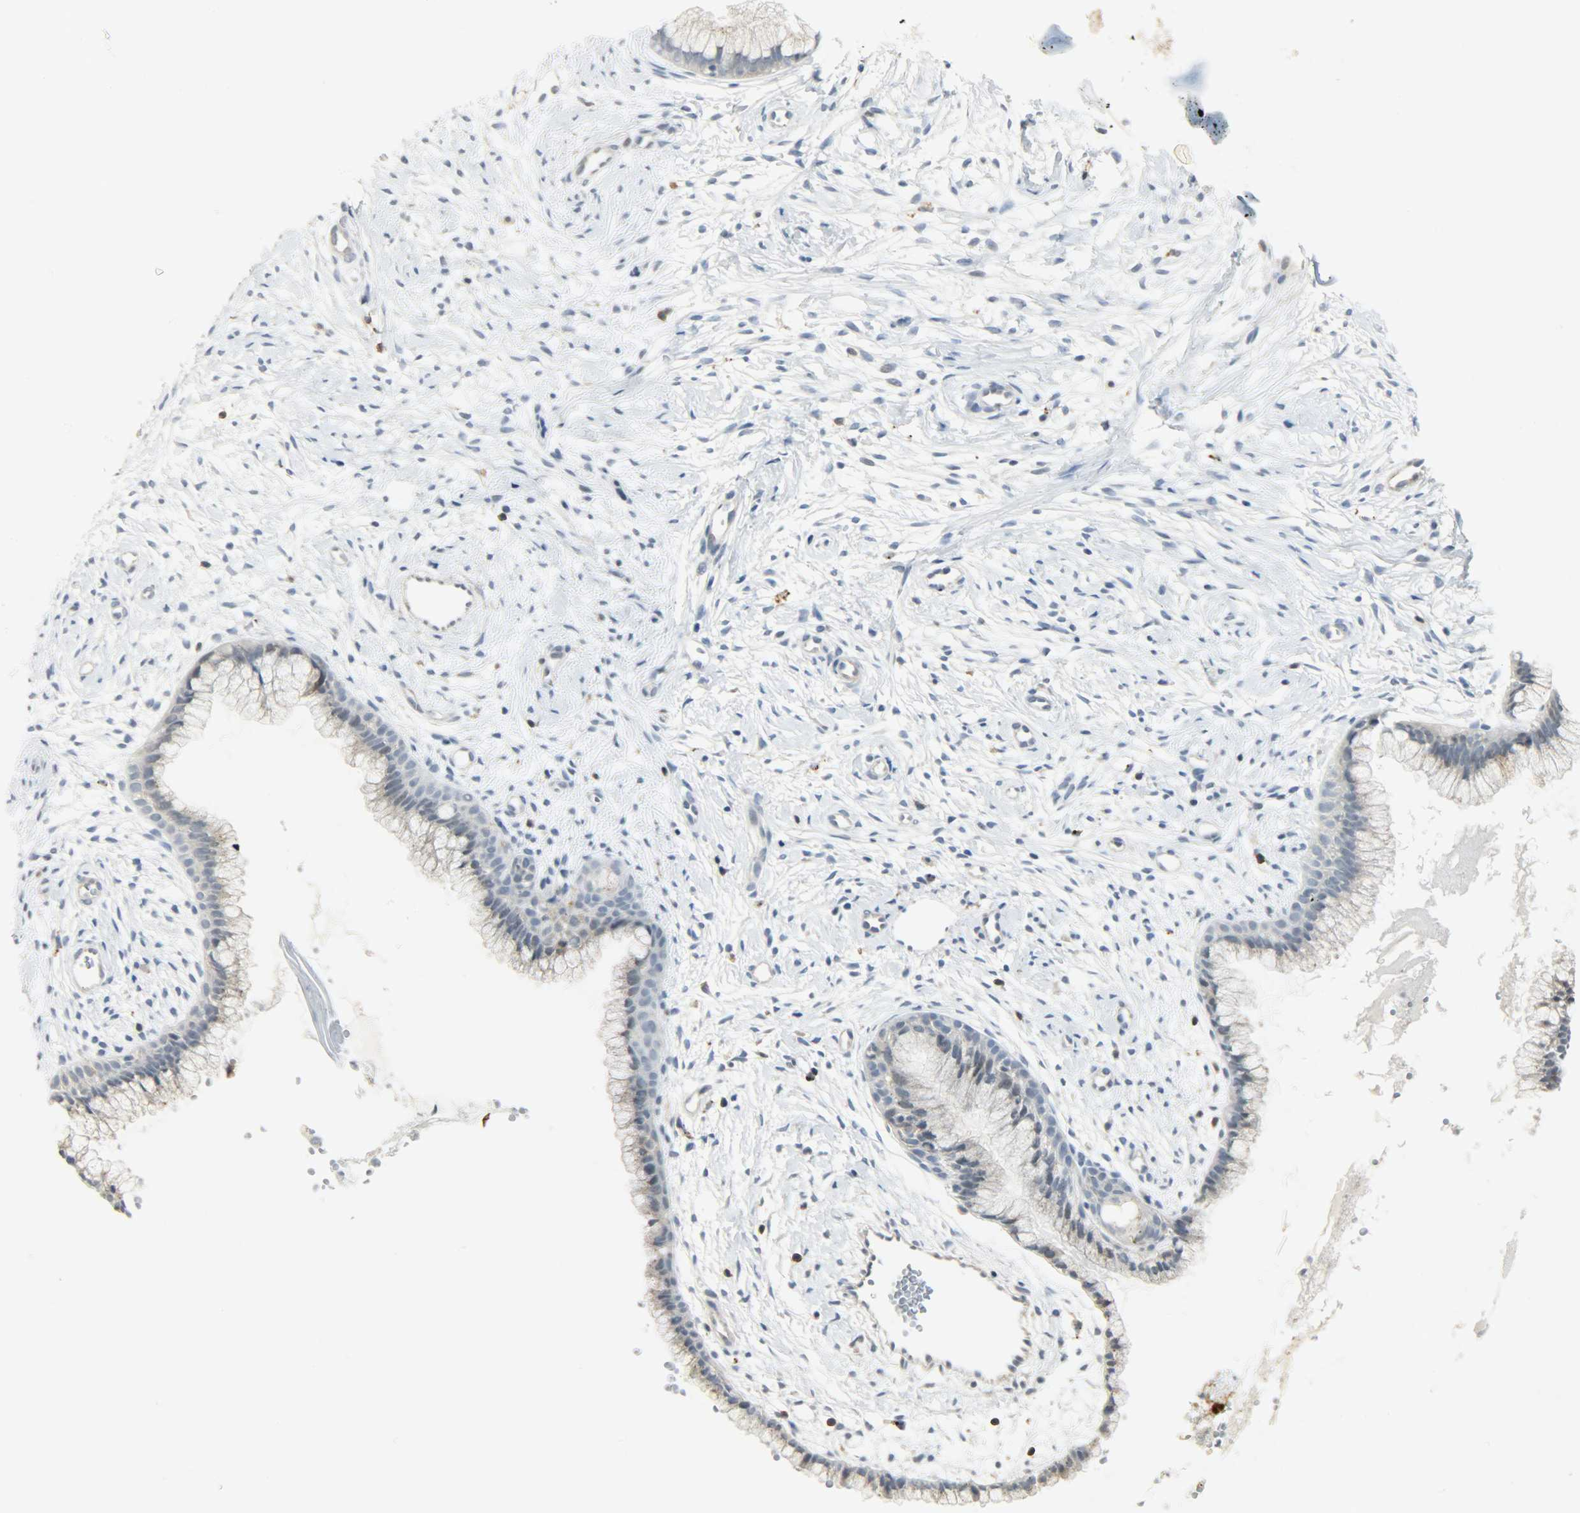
{"staining": {"intensity": "weak", "quantity": "<25%", "location": "cytoplasmic/membranous"}, "tissue": "cervix", "cell_type": "Glandular cells", "image_type": "normal", "snomed": [{"axis": "morphology", "description": "Normal tissue, NOS"}, {"axis": "topography", "description": "Cervix"}], "caption": "Immunohistochemistry (IHC) image of normal cervix: cervix stained with DAB displays no significant protein positivity in glandular cells. (DAB (3,3'-diaminobenzidine) IHC with hematoxylin counter stain).", "gene": "CD4", "patient": {"sex": "female", "age": 39}}